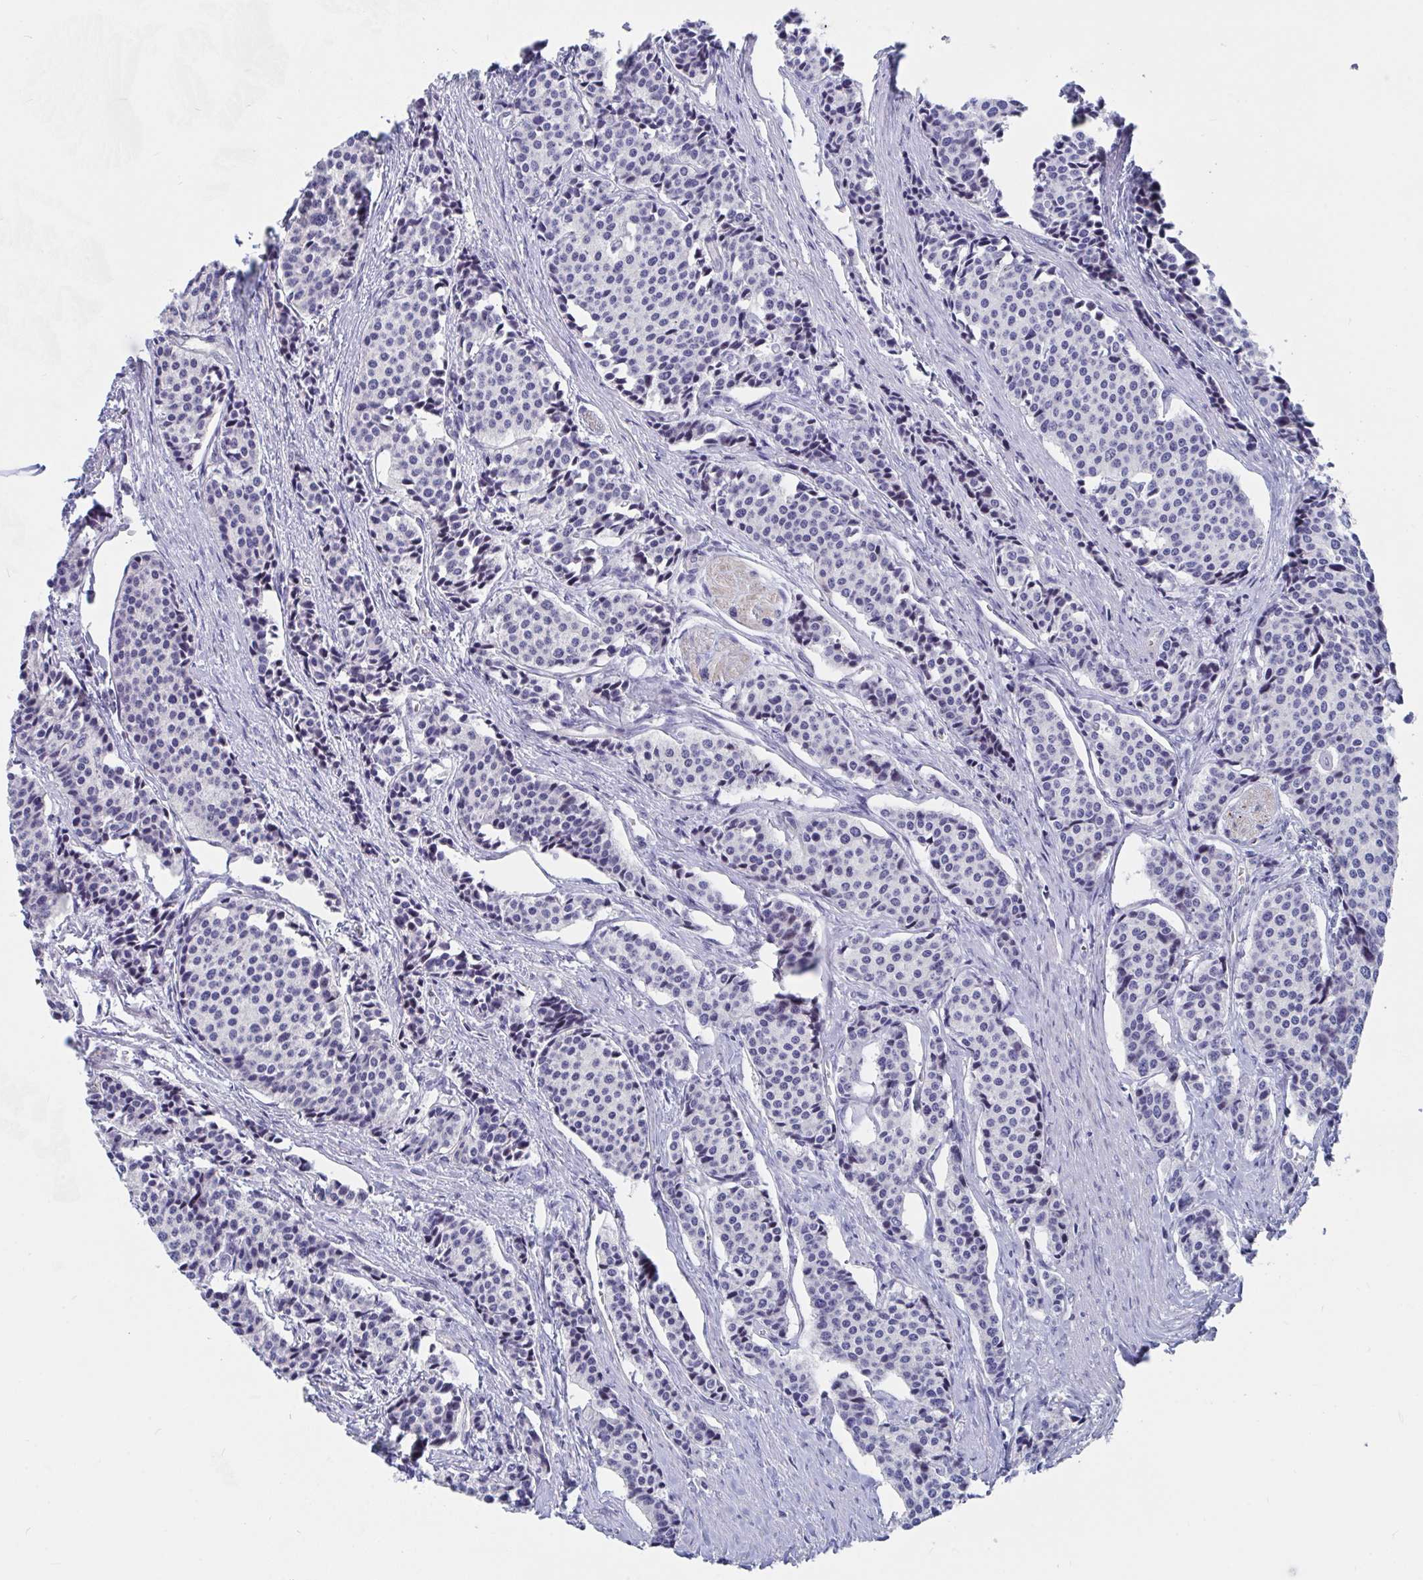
{"staining": {"intensity": "negative", "quantity": "none", "location": "none"}, "tissue": "carcinoid", "cell_type": "Tumor cells", "image_type": "cancer", "snomed": [{"axis": "morphology", "description": "Carcinoid, malignant, NOS"}, {"axis": "topography", "description": "Small intestine"}], "caption": "Immunohistochemistry (IHC) of human malignant carcinoid displays no positivity in tumor cells.", "gene": "FAM156B", "patient": {"sex": "male", "age": 73}}